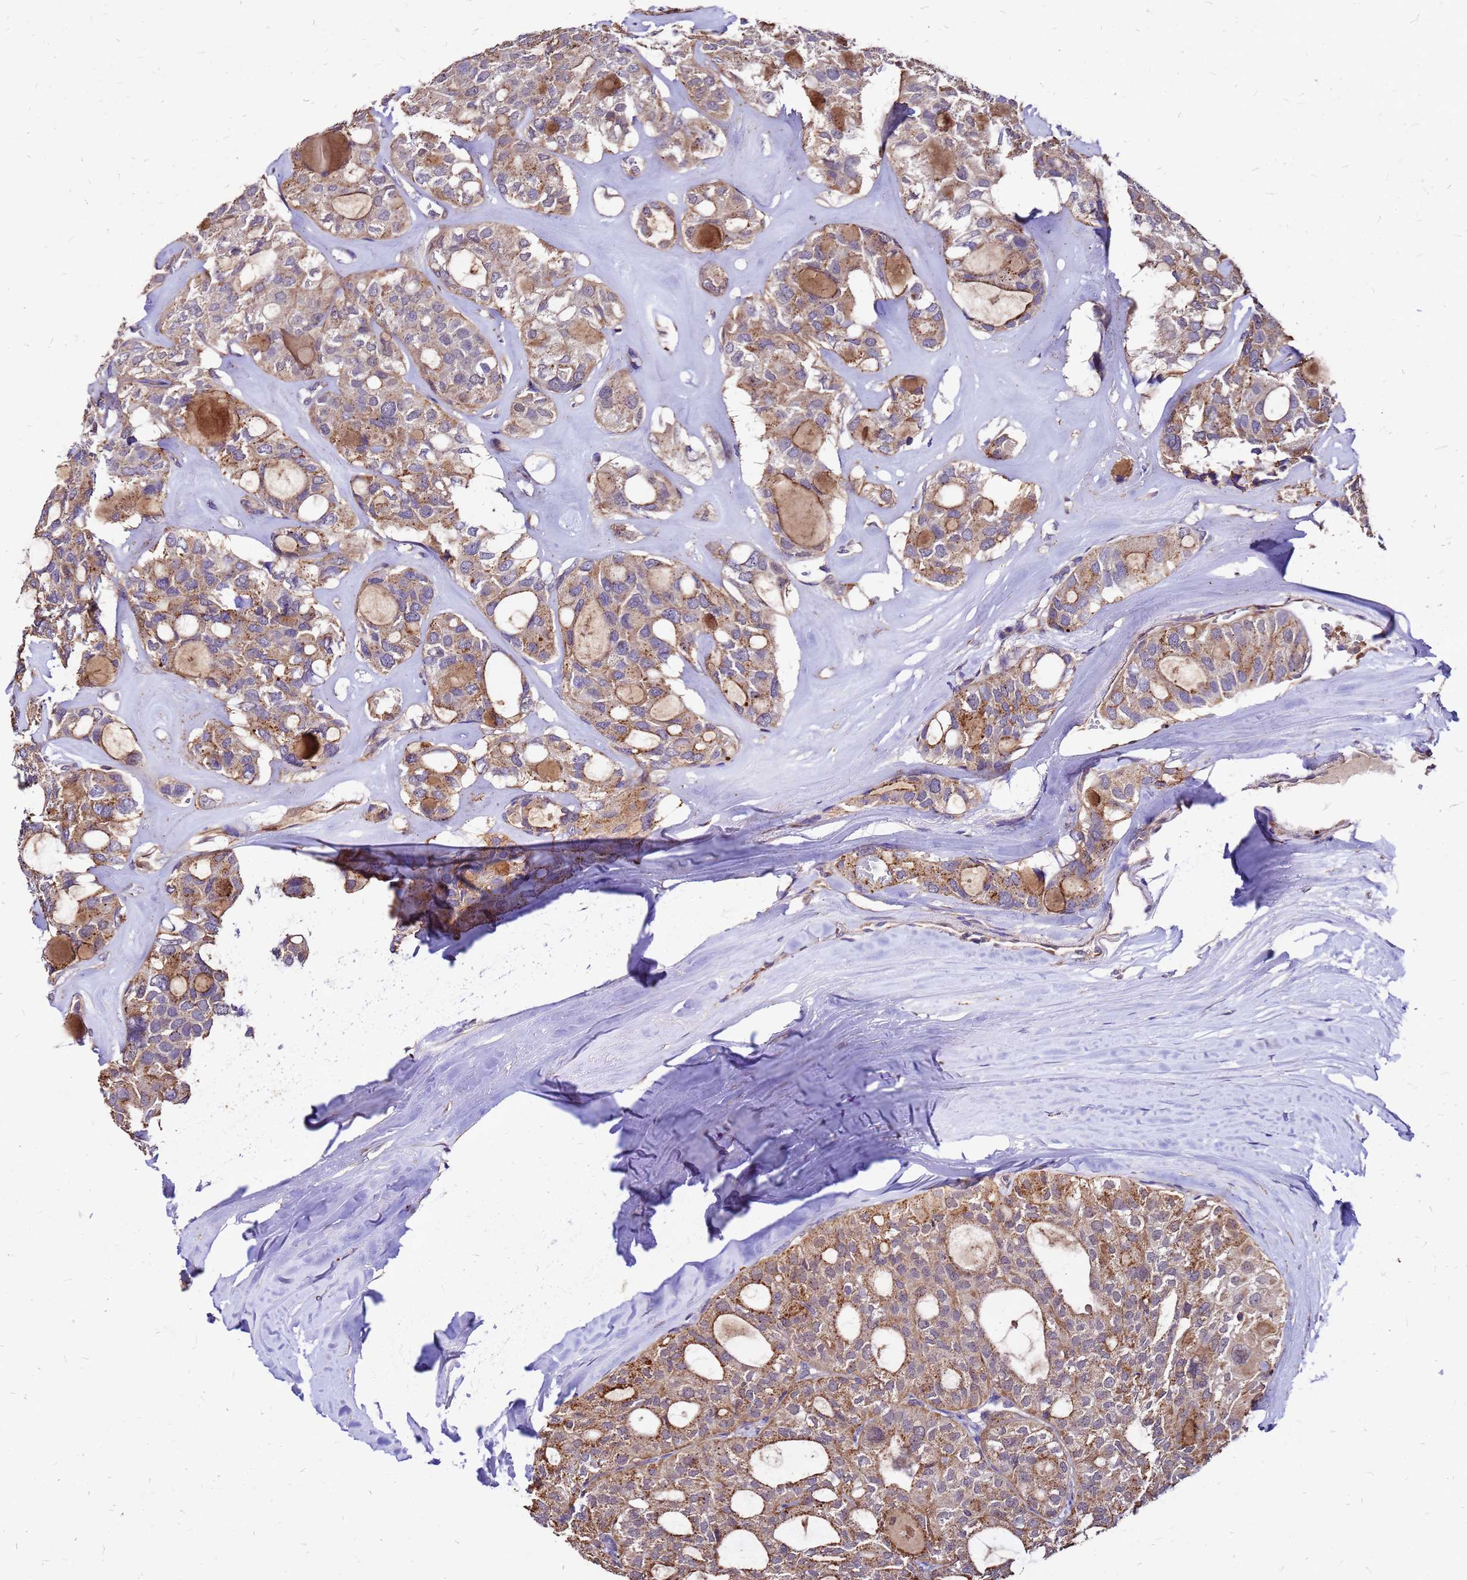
{"staining": {"intensity": "moderate", "quantity": "25%-75%", "location": "cytoplasmic/membranous"}, "tissue": "thyroid cancer", "cell_type": "Tumor cells", "image_type": "cancer", "snomed": [{"axis": "morphology", "description": "Follicular adenoma carcinoma, NOS"}, {"axis": "topography", "description": "Thyroid gland"}], "caption": "High-magnification brightfield microscopy of thyroid follicular adenoma carcinoma stained with DAB (brown) and counterstained with hematoxylin (blue). tumor cells exhibit moderate cytoplasmic/membranous staining is seen in about25%-75% of cells.", "gene": "DUSP23", "patient": {"sex": "male", "age": 75}}